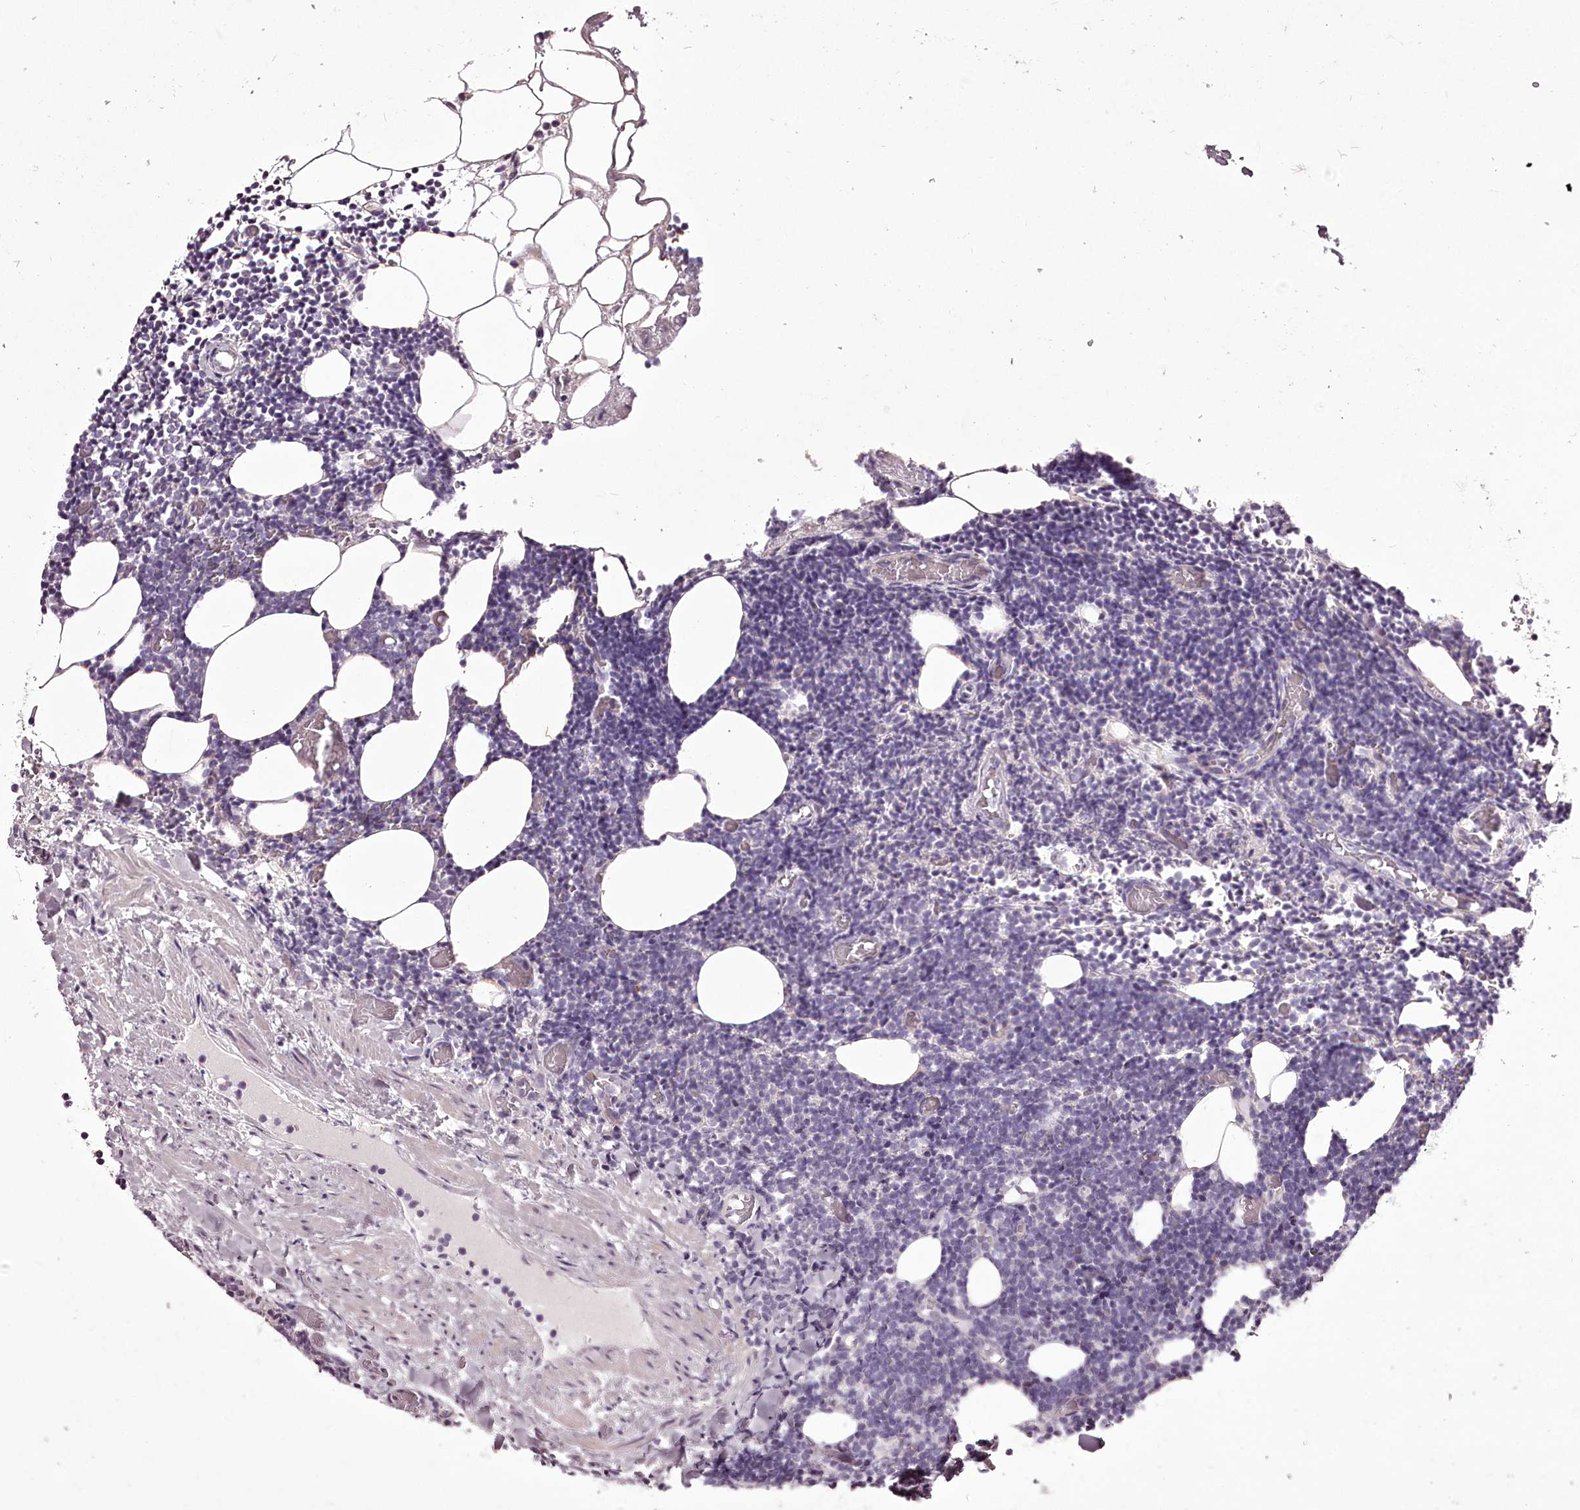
{"staining": {"intensity": "negative", "quantity": "none", "location": "none"}, "tissue": "lymphoma", "cell_type": "Tumor cells", "image_type": "cancer", "snomed": [{"axis": "morphology", "description": "Malignant lymphoma, non-Hodgkin's type, Low grade"}, {"axis": "topography", "description": "Lymph node"}], "caption": "DAB immunohistochemical staining of low-grade malignant lymphoma, non-Hodgkin's type demonstrates no significant expression in tumor cells.", "gene": "ADRA1D", "patient": {"sex": "male", "age": 66}}